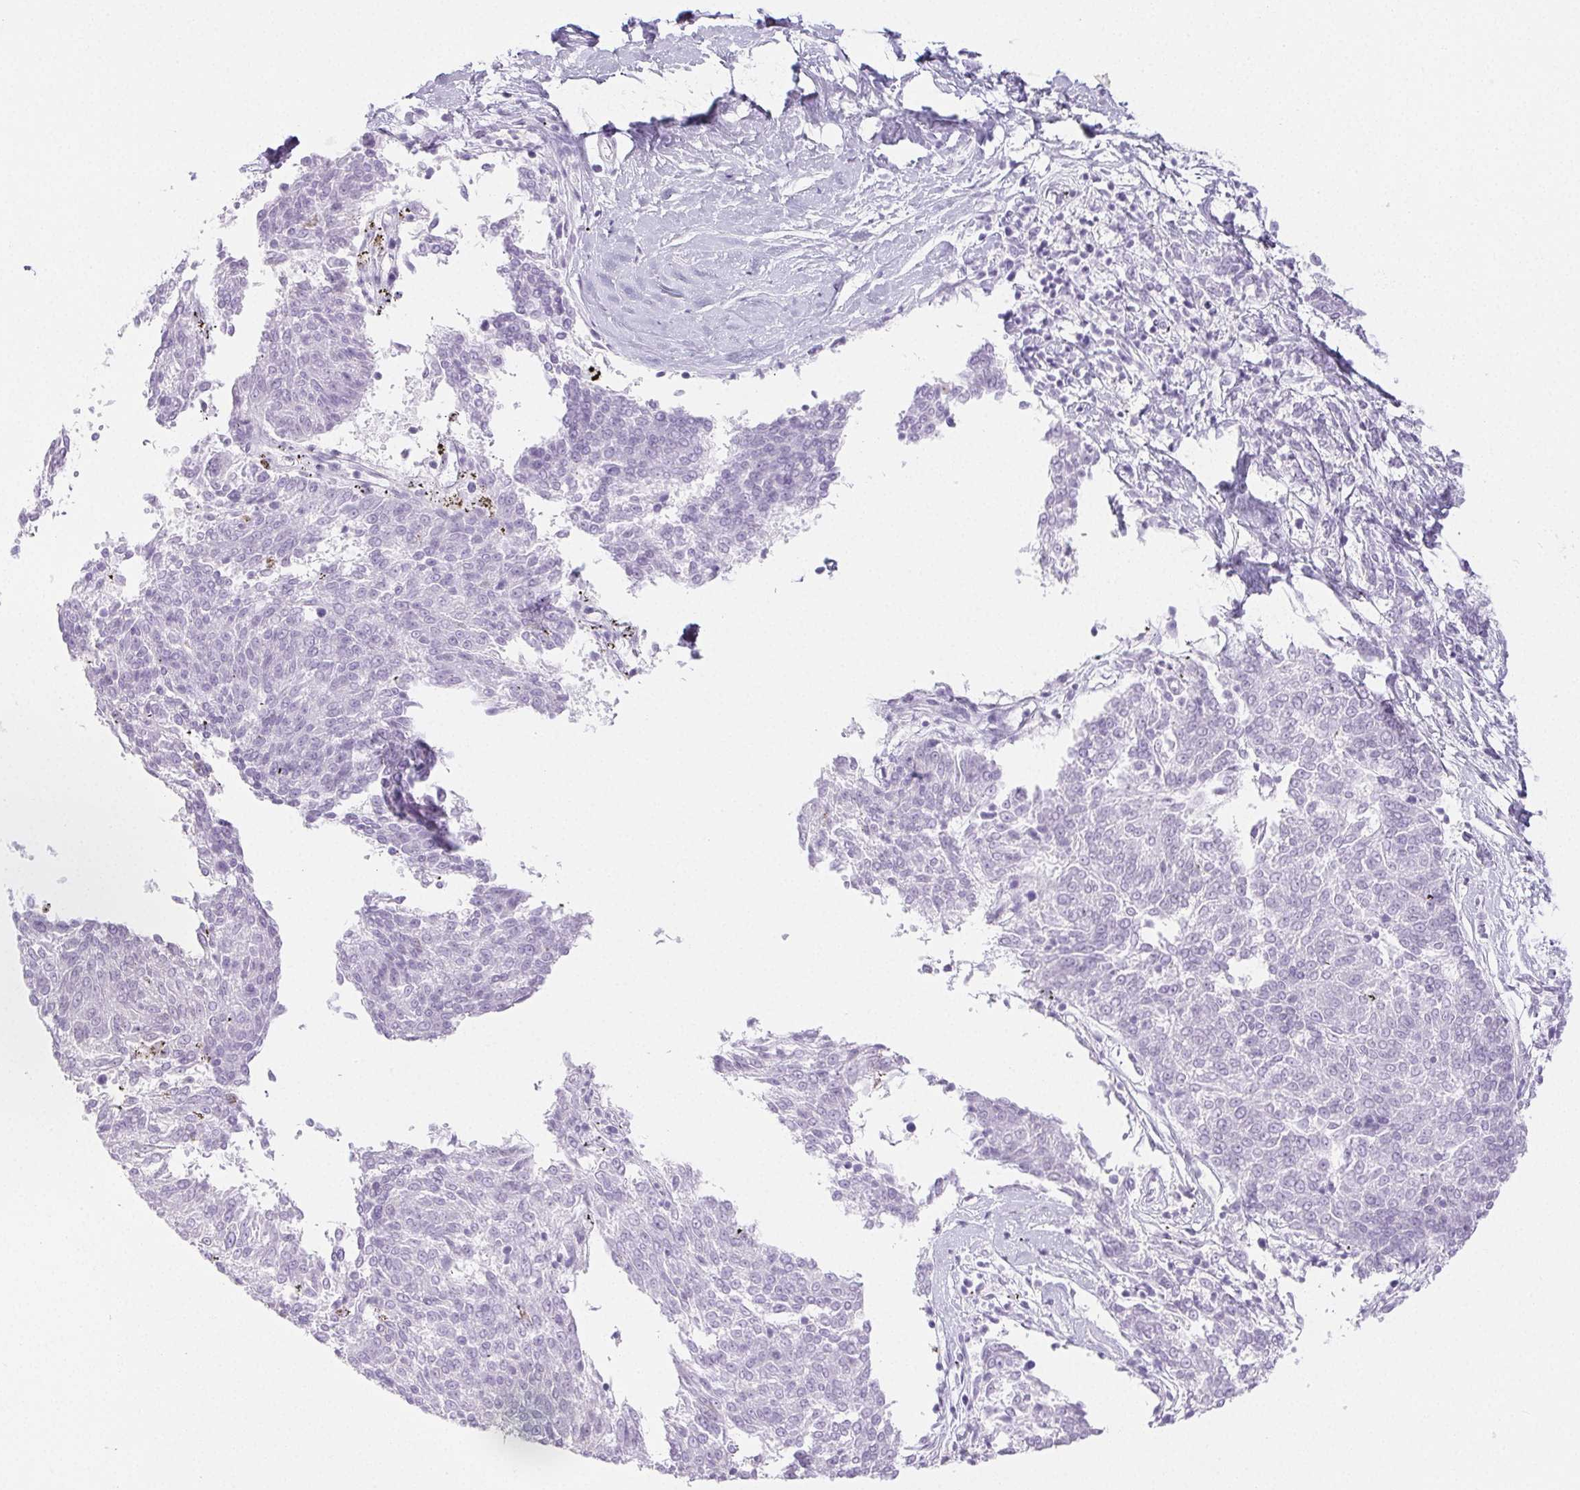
{"staining": {"intensity": "negative", "quantity": "none", "location": "none"}, "tissue": "melanoma", "cell_type": "Tumor cells", "image_type": "cancer", "snomed": [{"axis": "morphology", "description": "Malignant melanoma, NOS"}, {"axis": "topography", "description": "Skin"}], "caption": "A histopathology image of malignant melanoma stained for a protein displays no brown staining in tumor cells. (DAB (3,3'-diaminobenzidine) IHC visualized using brightfield microscopy, high magnification).", "gene": "PI3", "patient": {"sex": "female", "age": 72}}